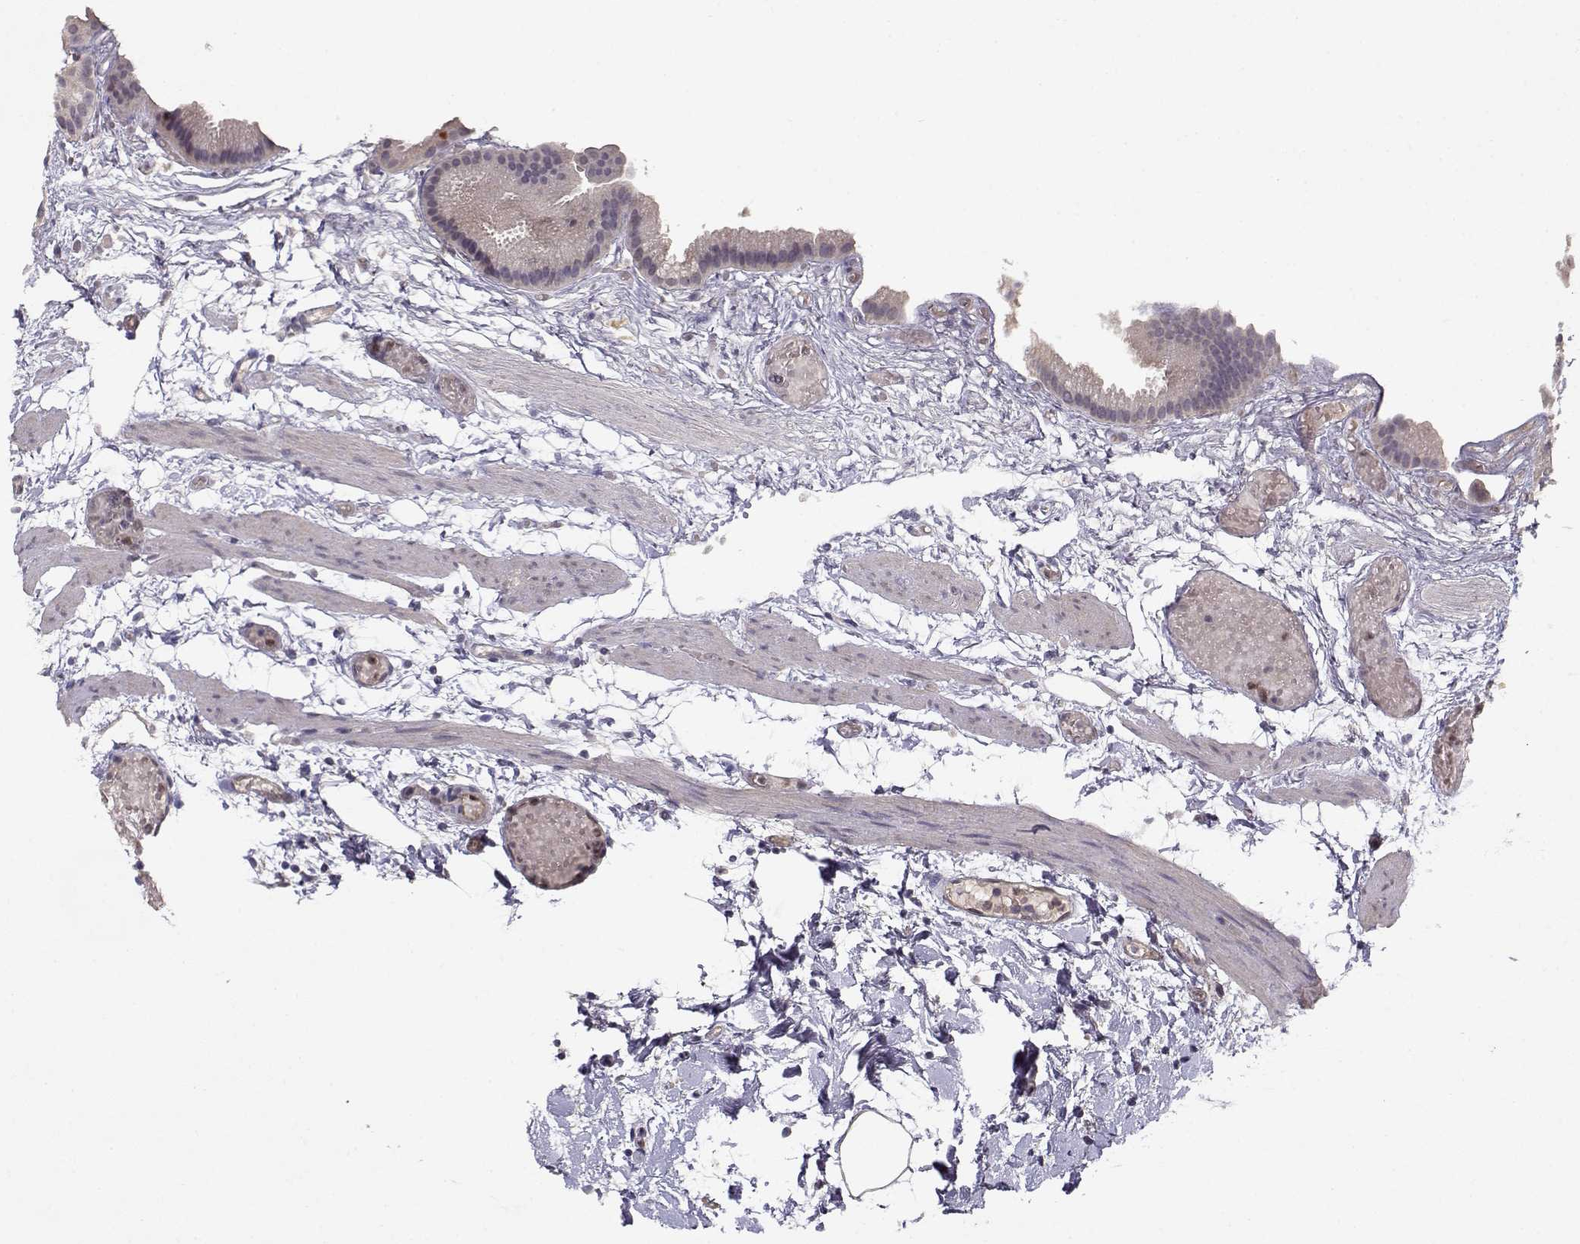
{"staining": {"intensity": "weak", "quantity": ">75%", "location": "cytoplasmic/membranous"}, "tissue": "gallbladder", "cell_type": "Glandular cells", "image_type": "normal", "snomed": [{"axis": "morphology", "description": "Normal tissue, NOS"}, {"axis": "topography", "description": "Gallbladder"}], "caption": "Immunohistochemistry of unremarkable gallbladder demonstrates low levels of weak cytoplasmic/membranous expression in approximately >75% of glandular cells.", "gene": "BMX", "patient": {"sex": "female", "age": 45}}